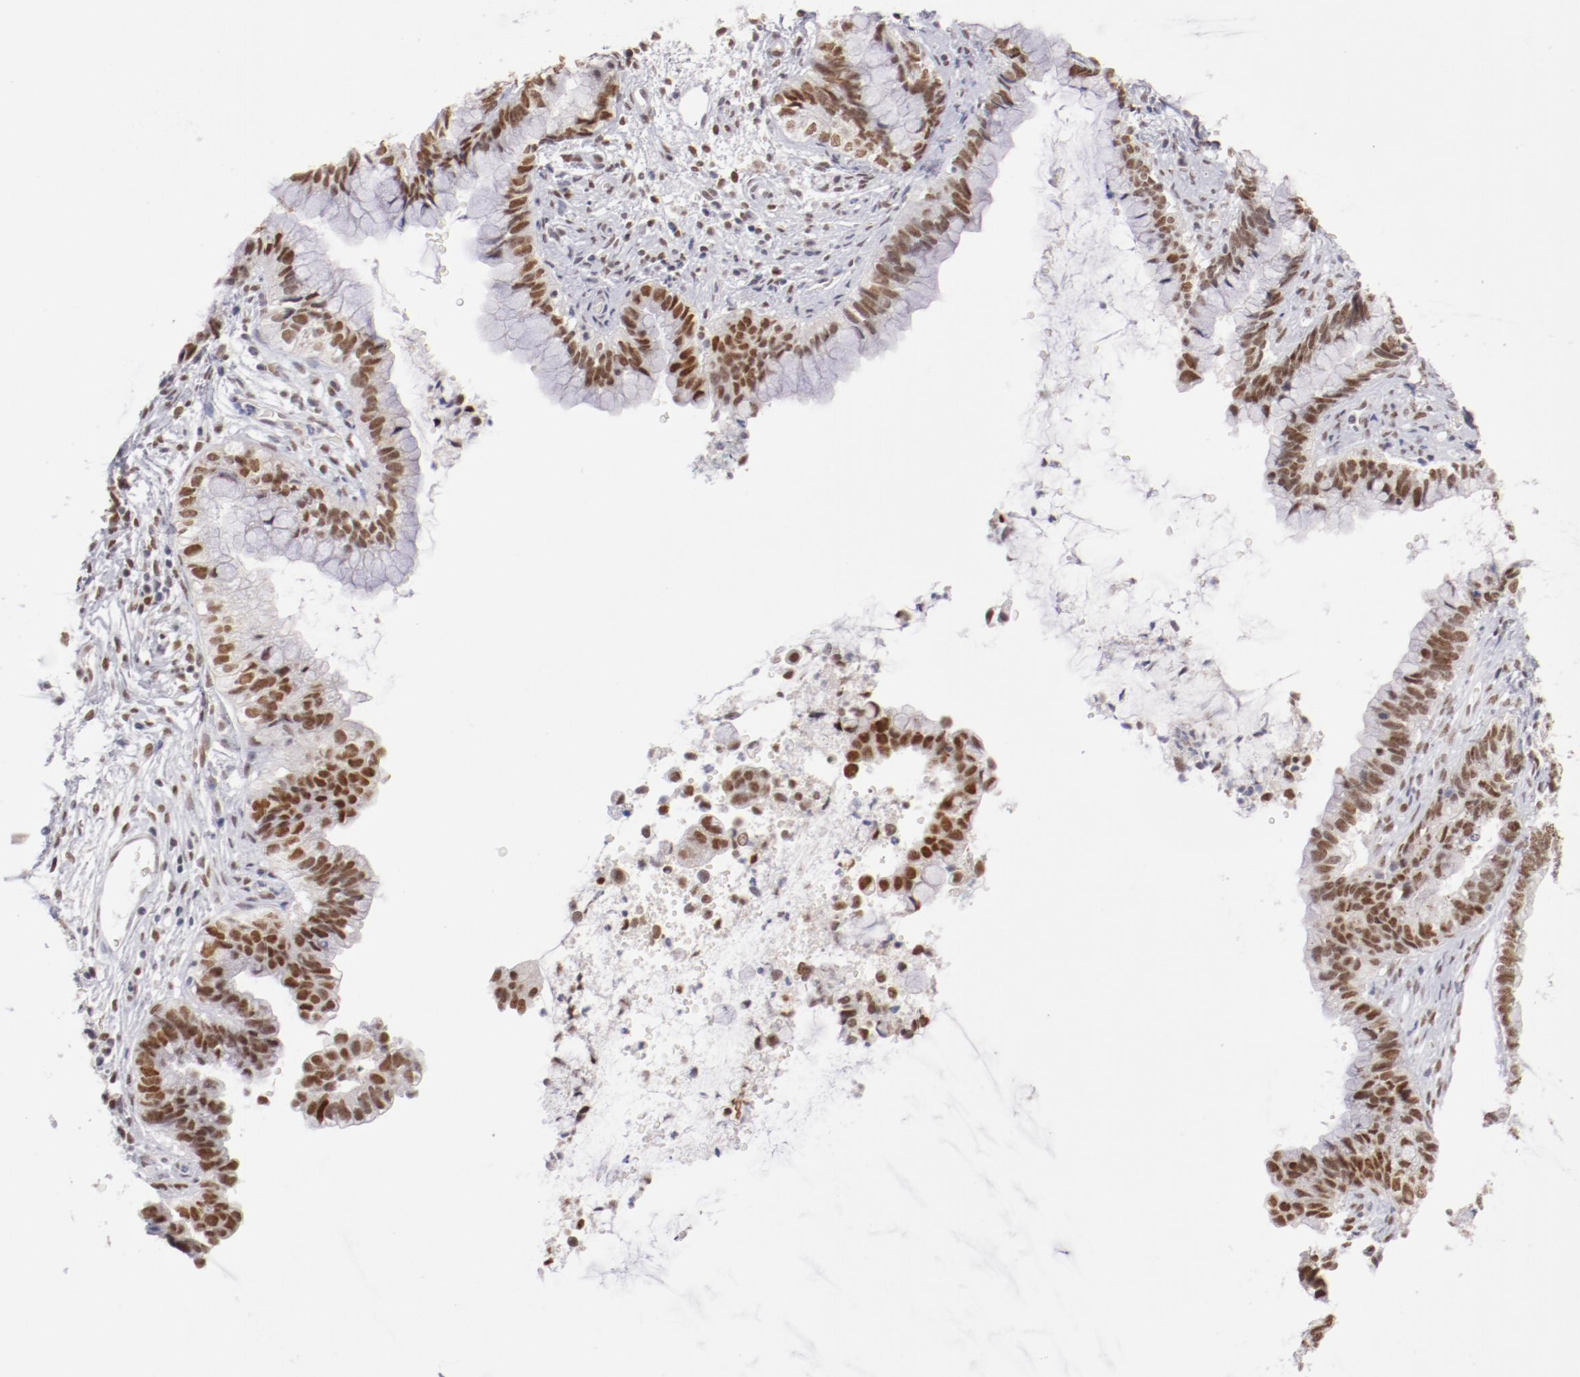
{"staining": {"intensity": "moderate", "quantity": ">75%", "location": "nuclear"}, "tissue": "cervical cancer", "cell_type": "Tumor cells", "image_type": "cancer", "snomed": [{"axis": "morphology", "description": "Adenocarcinoma, NOS"}, {"axis": "topography", "description": "Cervix"}], "caption": "Human cervical cancer stained with a brown dye demonstrates moderate nuclear positive staining in about >75% of tumor cells.", "gene": "TFAP4", "patient": {"sex": "female", "age": 44}}